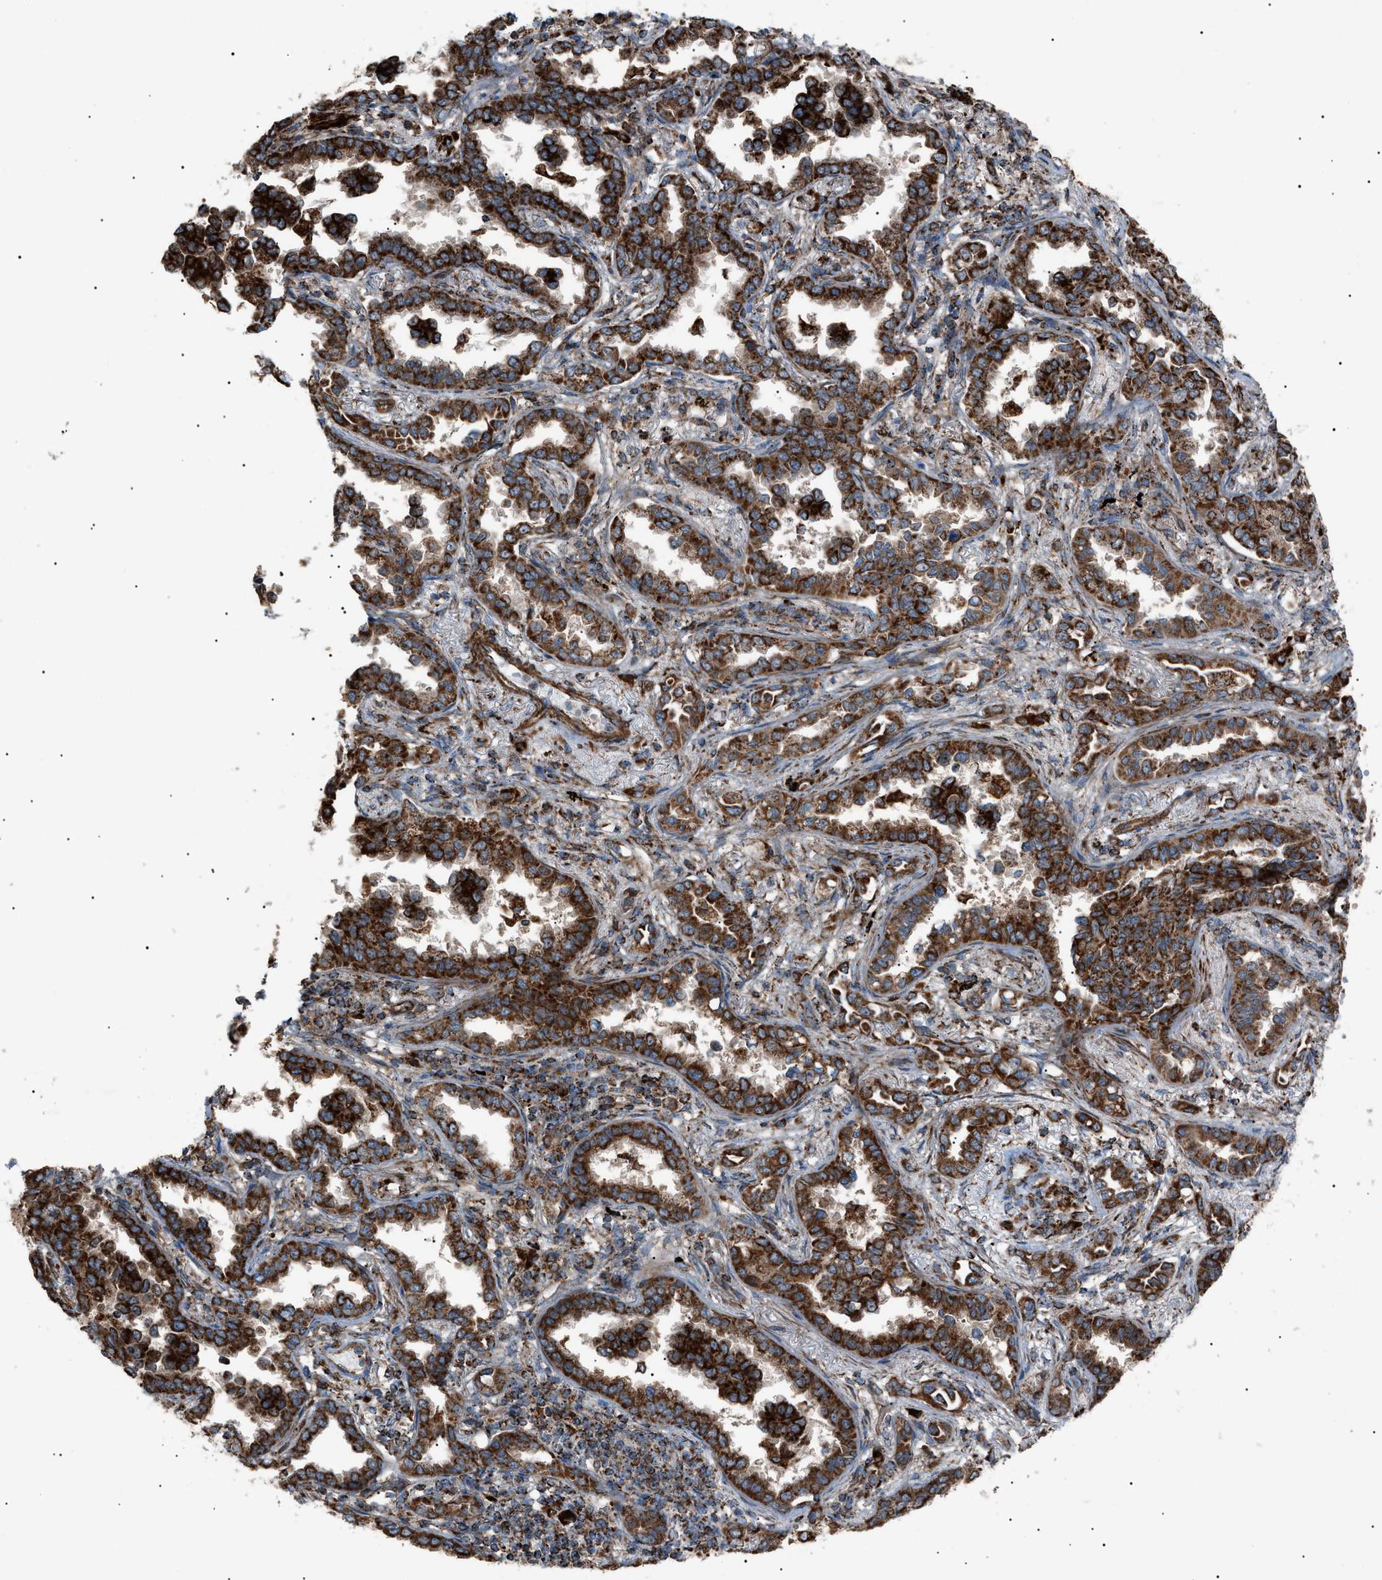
{"staining": {"intensity": "strong", "quantity": ">75%", "location": "cytoplasmic/membranous"}, "tissue": "lung cancer", "cell_type": "Tumor cells", "image_type": "cancer", "snomed": [{"axis": "morphology", "description": "Normal tissue, NOS"}, {"axis": "morphology", "description": "Adenocarcinoma, NOS"}, {"axis": "topography", "description": "Lung"}], "caption": "Lung cancer stained with a brown dye reveals strong cytoplasmic/membranous positive staining in approximately >75% of tumor cells.", "gene": "C1GALT1C1", "patient": {"sex": "male", "age": 59}}